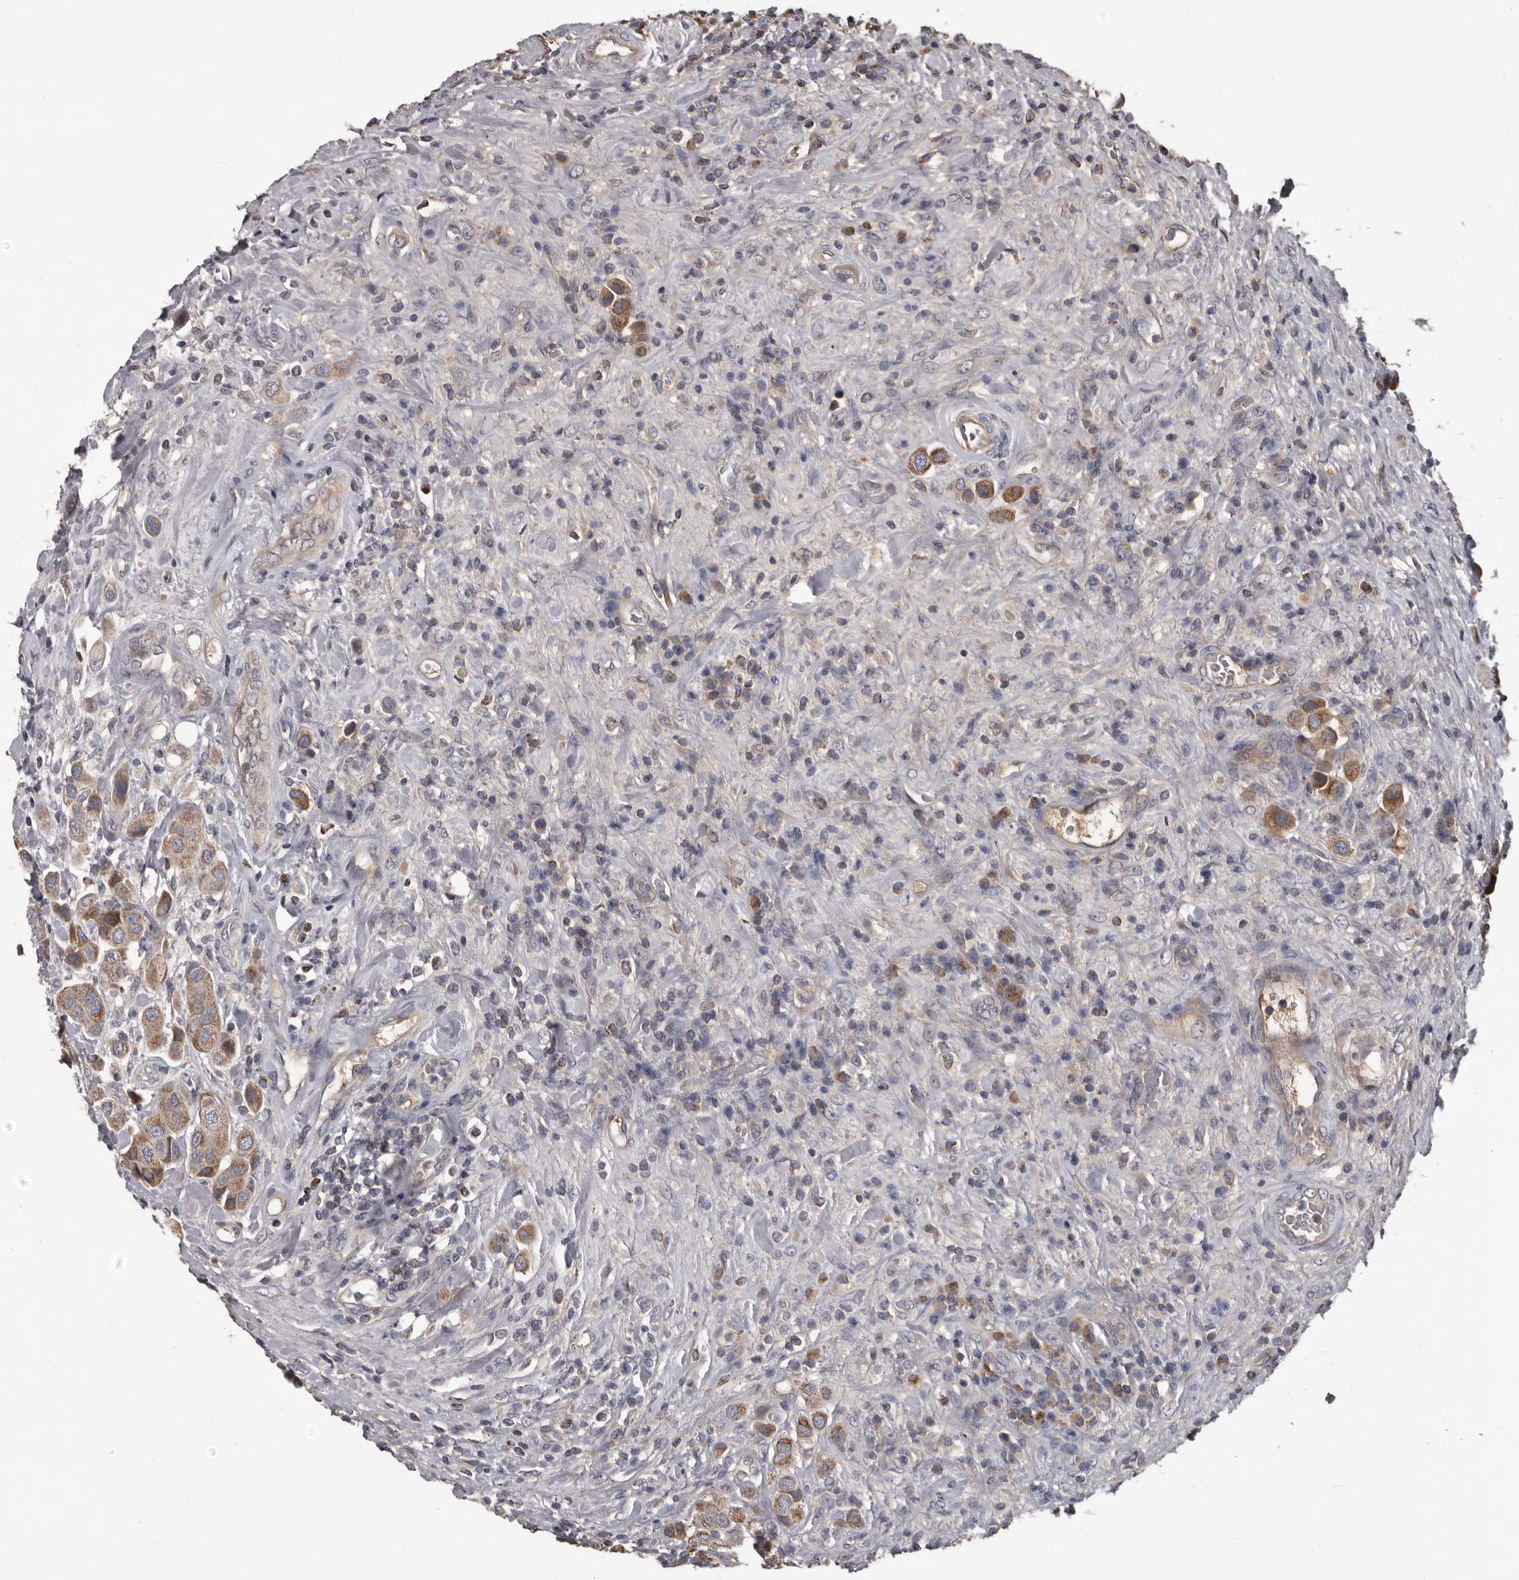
{"staining": {"intensity": "strong", "quantity": ">75%", "location": "cytoplasmic/membranous"}, "tissue": "urothelial cancer", "cell_type": "Tumor cells", "image_type": "cancer", "snomed": [{"axis": "morphology", "description": "Urothelial carcinoma, High grade"}, {"axis": "topography", "description": "Urinary bladder"}], "caption": "Immunohistochemical staining of urothelial cancer reveals high levels of strong cytoplasmic/membranous expression in about >75% of tumor cells.", "gene": "ALDH5A1", "patient": {"sex": "male", "age": 50}}